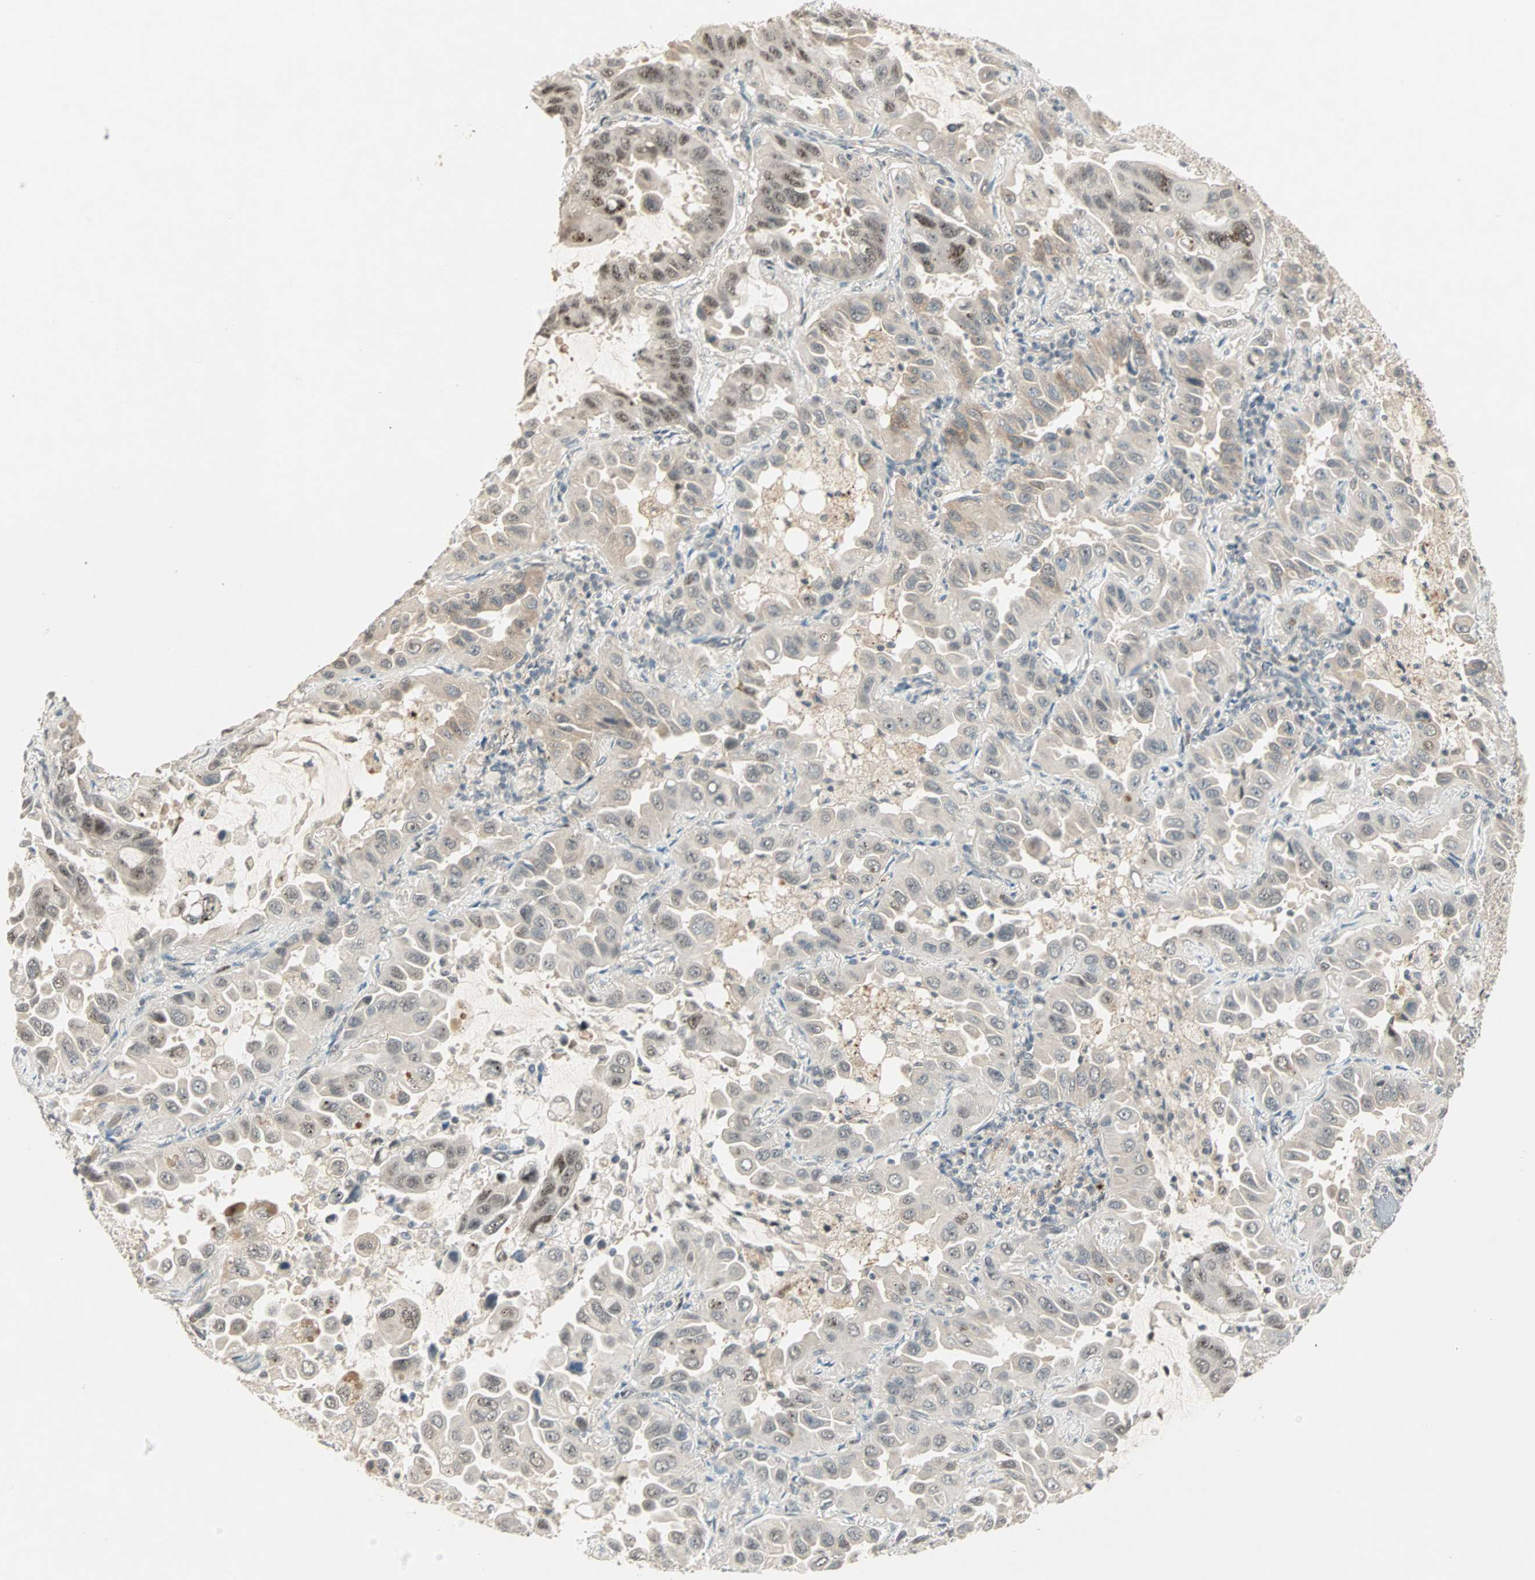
{"staining": {"intensity": "weak", "quantity": ">75%", "location": "cytoplasmic/membranous"}, "tissue": "lung cancer", "cell_type": "Tumor cells", "image_type": "cancer", "snomed": [{"axis": "morphology", "description": "Adenocarcinoma, NOS"}, {"axis": "topography", "description": "Lung"}], "caption": "Human lung adenocarcinoma stained for a protein (brown) demonstrates weak cytoplasmic/membranous positive expression in approximately >75% of tumor cells.", "gene": "ACSL5", "patient": {"sex": "male", "age": 64}}